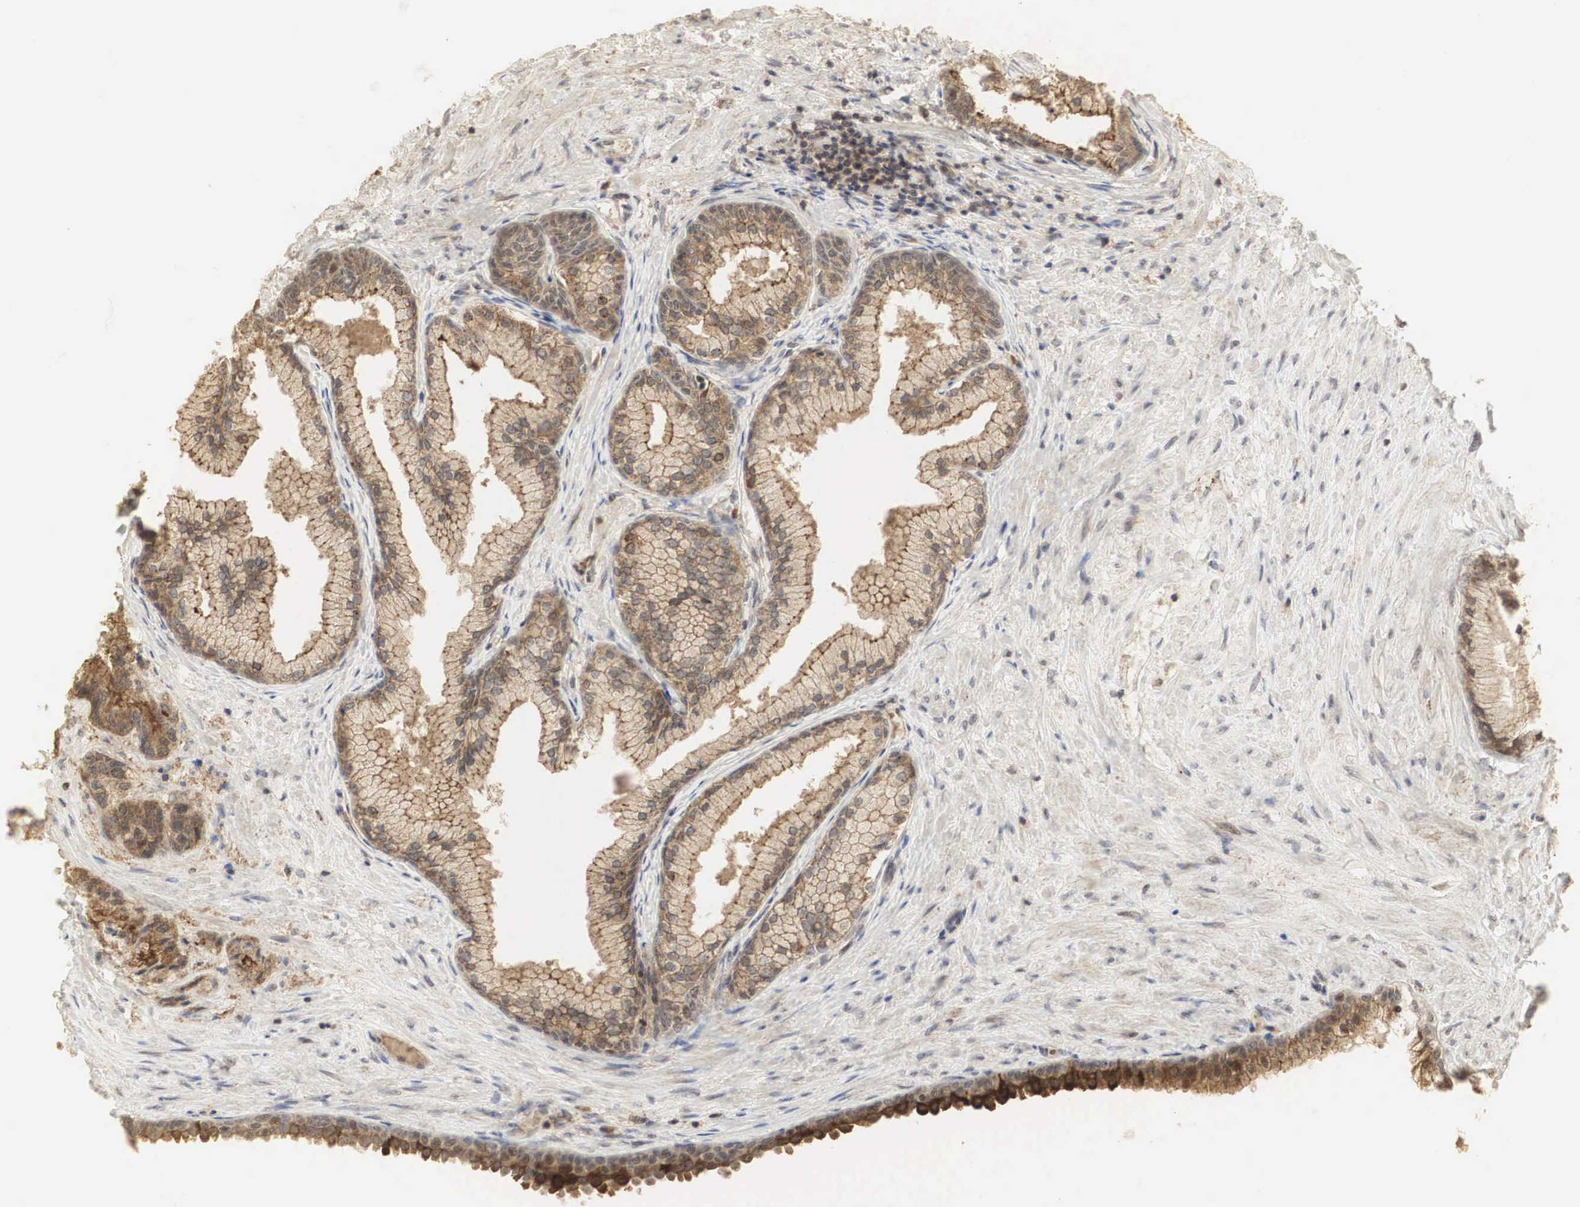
{"staining": {"intensity": "strong", "quantity": ">75%", "location": "cytoplasmic/membranous,nuclear"}, "tissue": "prostate cancer", "cell_type": "Tumor cells", "image_type": "cancer", "snomed": [{"axis": "morphology", "description": "Adenocarcinoma, High grade"}, {"axis": "topography", "description": "Prostate"}], "caption": "Immunohistochemical staining of human prostate cancer reveals high levels of strong cytoplasmic/membranous and nuclear expression in about >75% of tumor cells.", "gene": "RNF113A", "patient": {"sex": "male", "age": 64}}